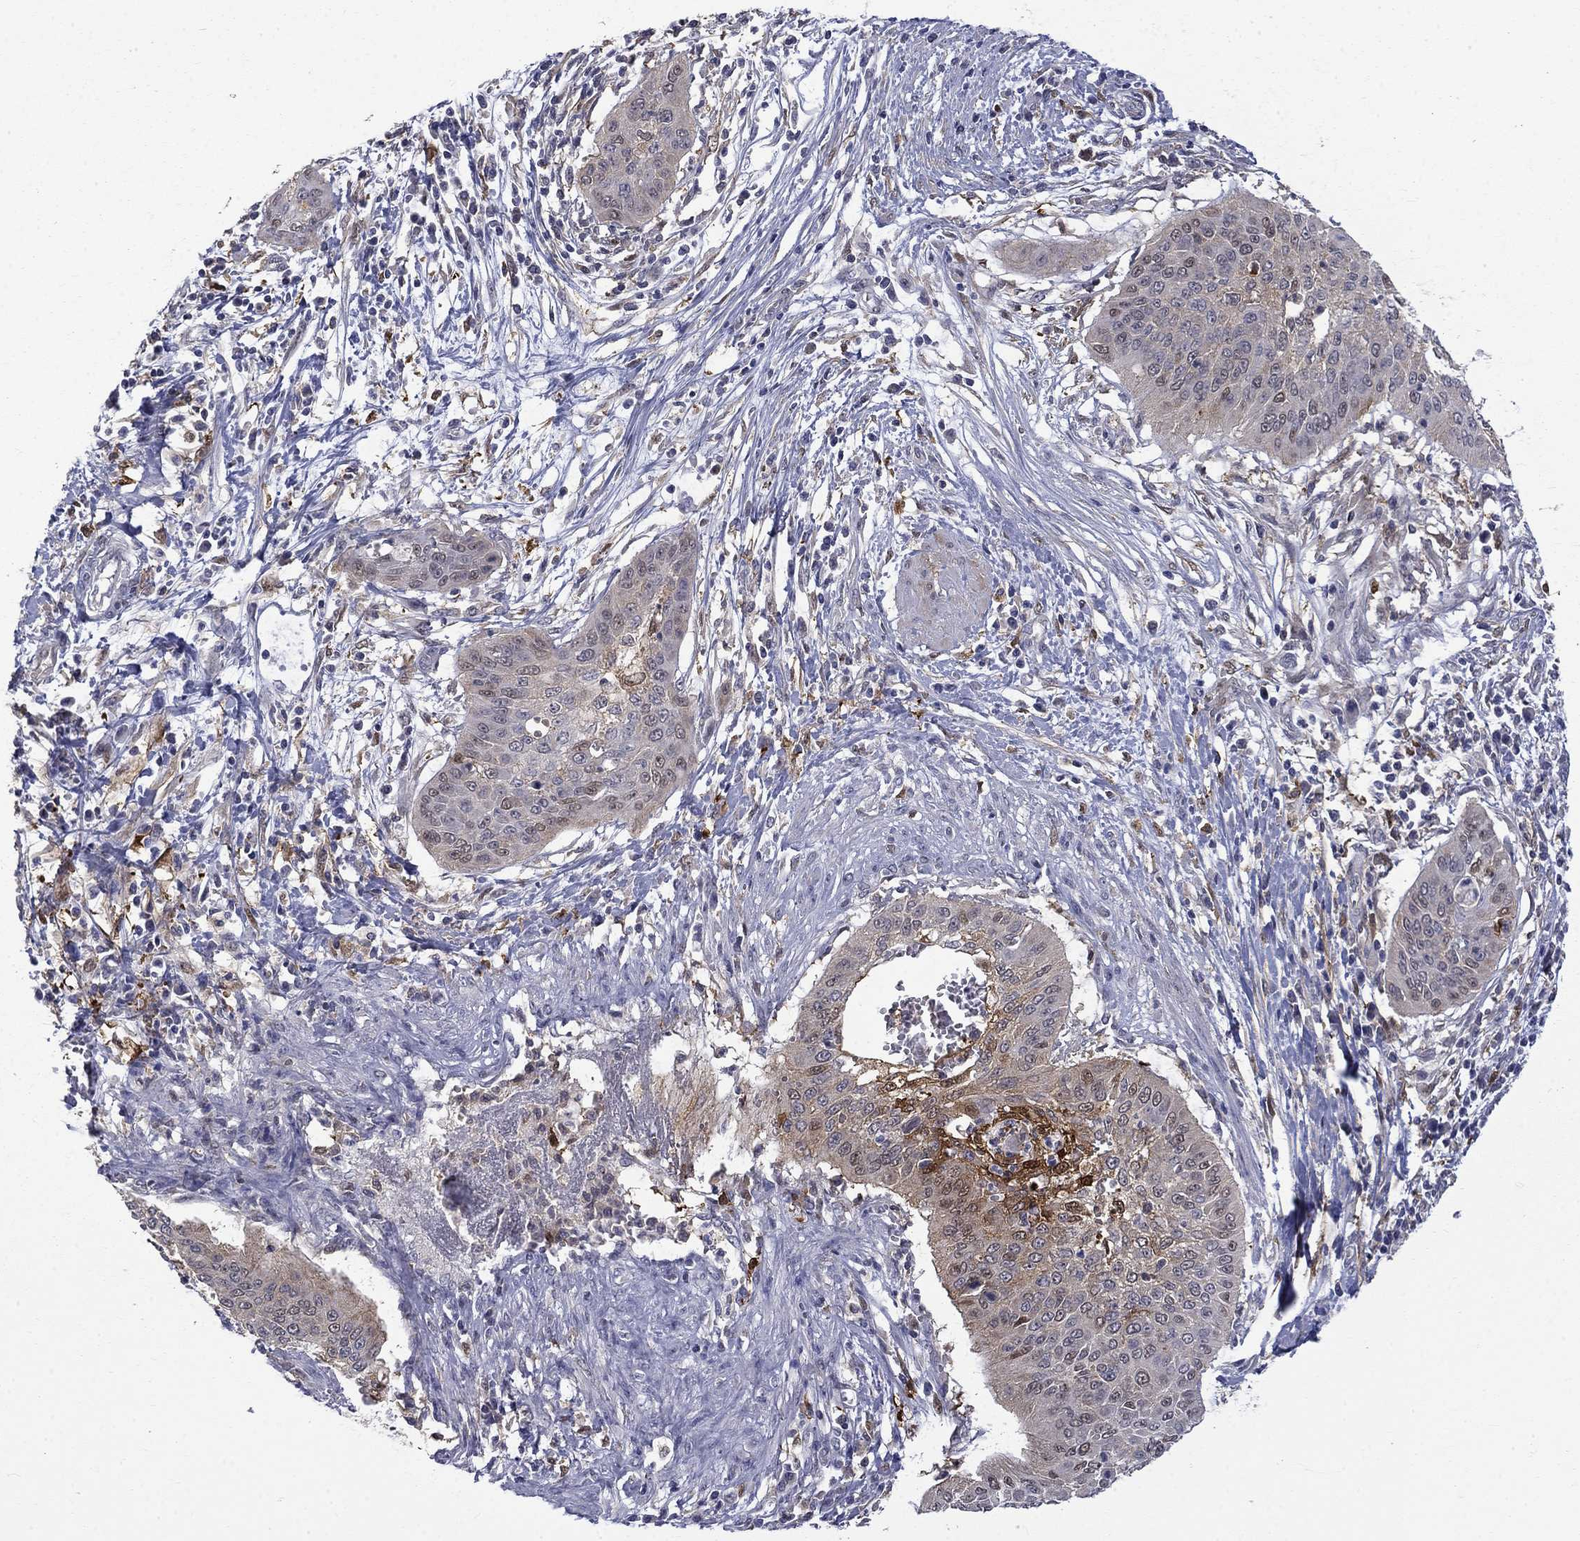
{"staining": {"intensity": "strong", "quantity": "<25%", "location": "cytoplasmic/membranous"}, "tissue": "cervical cancer", "cell_type": "Tumor cells", "image_type": "cancer", "snomed": [{"axis": "morphology", "description": "Squamous cell carcinoma, NOS"}, {"axis": "topography", "description": "Cervix"}], "caption": "This image exhibits cervical cancer (squamous cell carcinoma) stained with immunohistochemistry to label a protein in brown. The cytoplasmic/membranous of tumor cells show strong positivity for the protein. Nuclei are counter-stained blue.", "gene": "PCBP3", "patient": {"sex": "female", "age": 39}}